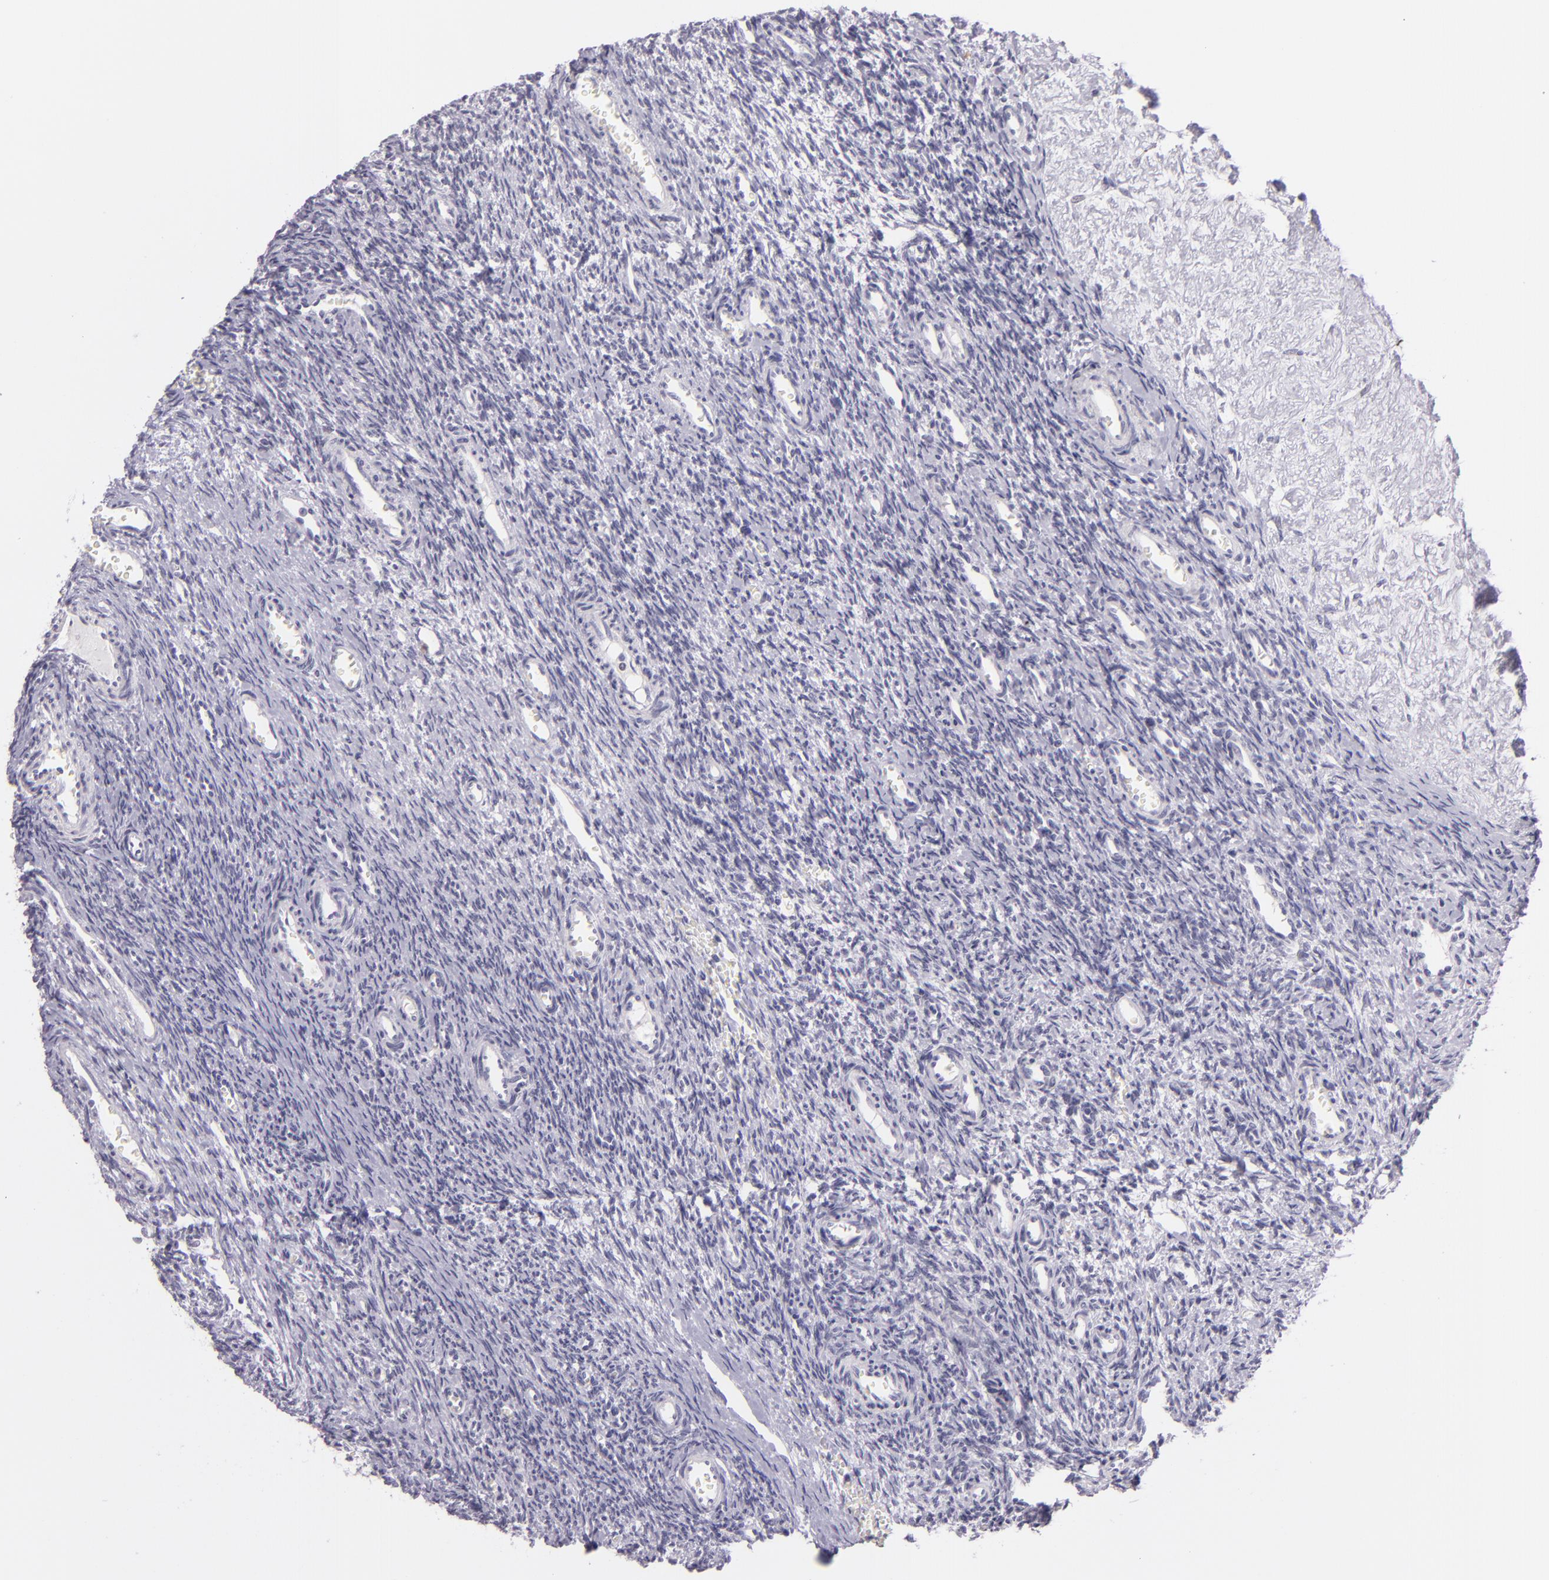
{"staining": {"intensity": "negative", "quantity": "none", "location": "none"}, "tissue": "ovary", "cell_type": "Follicle cells", "image_type": "normal", "snomed": [{"axis": "morphology", "description": "Normal tissue, NOS"}, {"axis": "topography", "description": "Ovary"}], "caption": "Photomicrograph shows no protein staining in follicle cells of unremarkable ovary.", "gene": "HSP90AA1", "patient": {"sex": "female", "age": 39}}